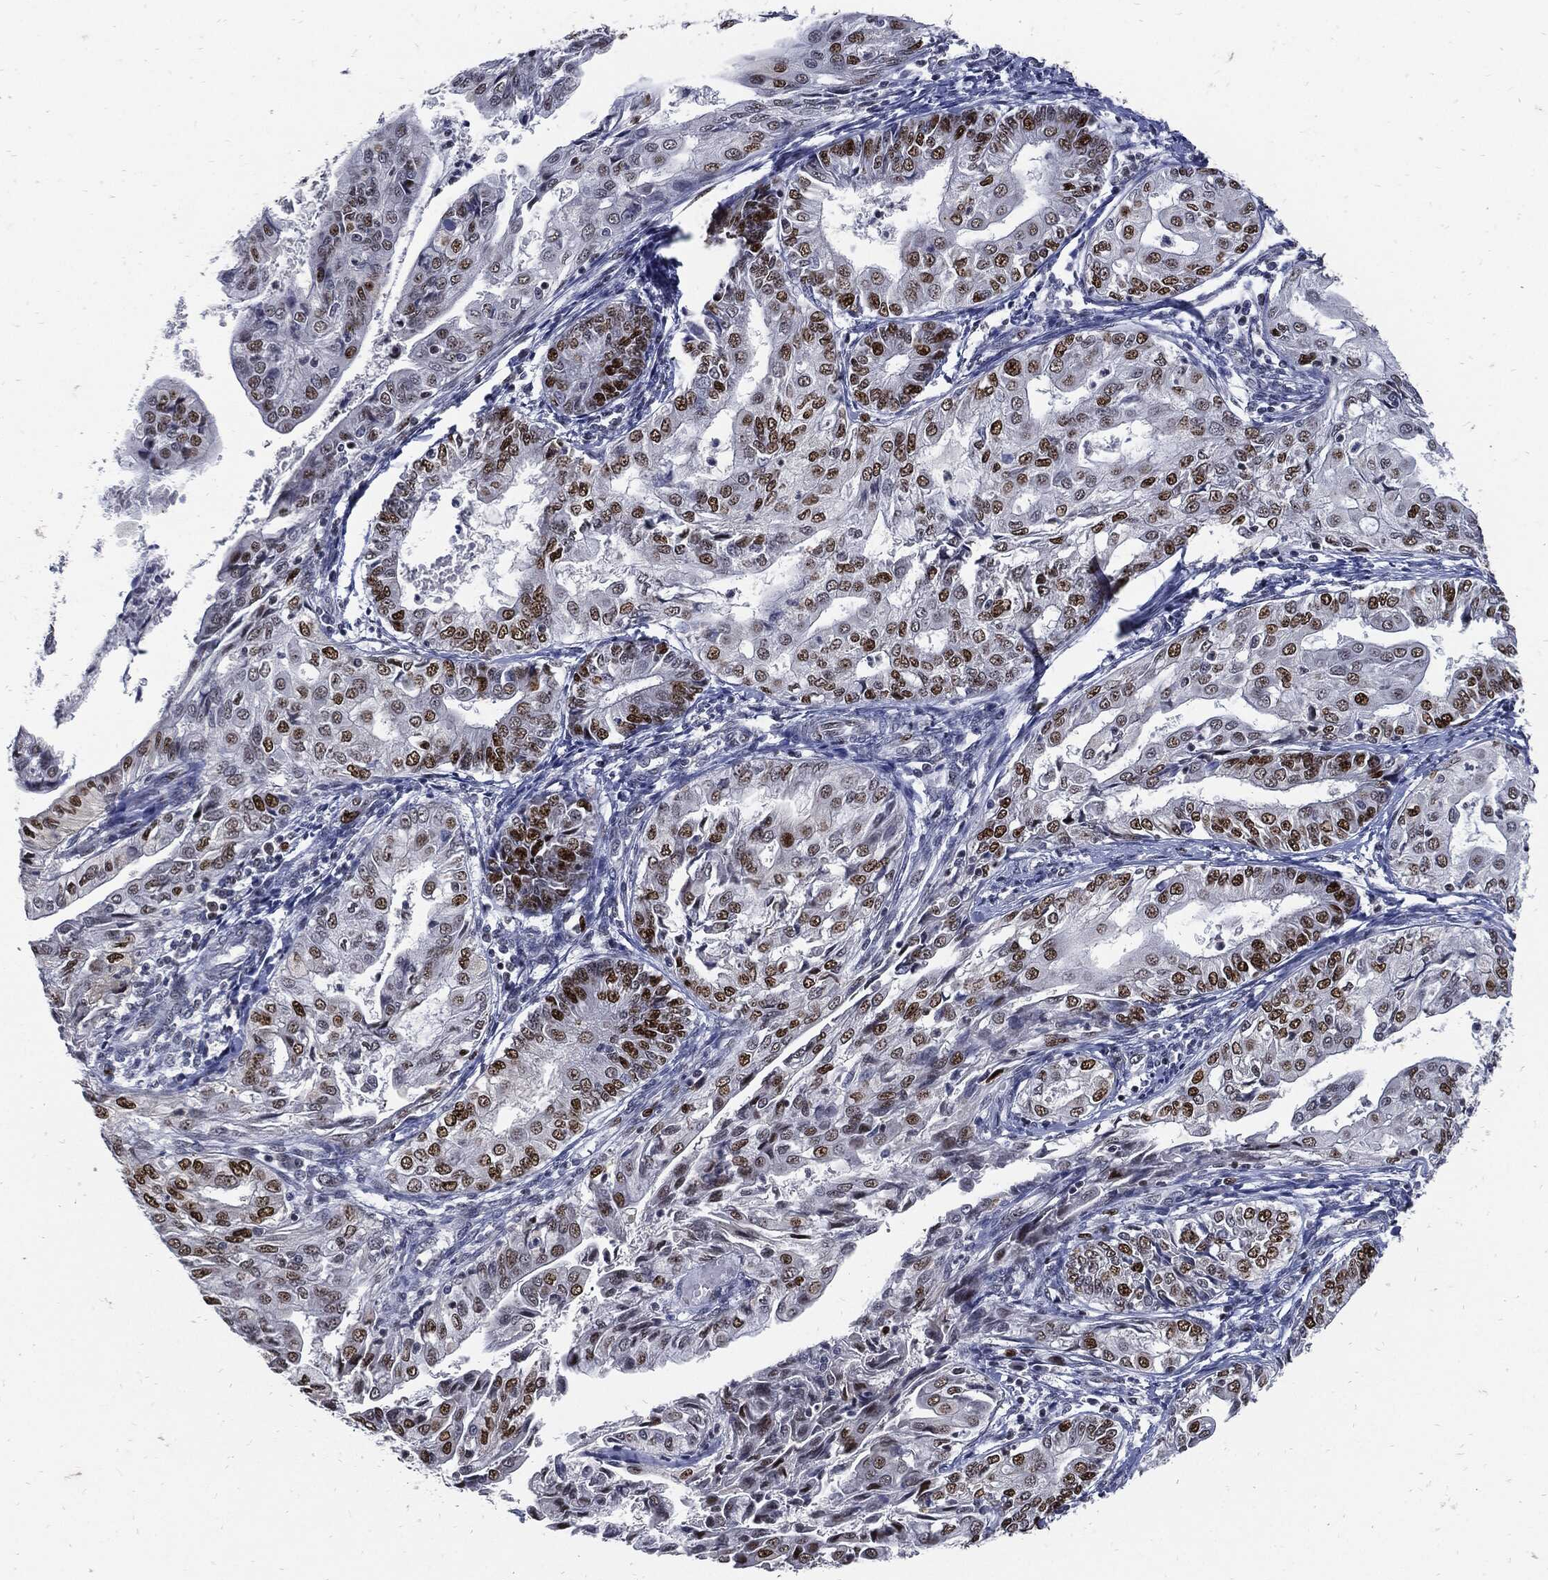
{"staining": {"intensity": "strong", "quantity": "<25%", "location": "nuclear"}, "tissue": "endometrial cancer", "cell_type": "Tumor cells", "image_type": "cancer", "snomed": [{"axis": "morphology", "description": "Adenocarcinoma, NOS"}, {"axis": "topography", "description": "Endometrium"}], "caption": "Immunohistochemistry (IHC) (DAB) staining of human adenocarcinoma (endometrial) demonstrates strong nuclear protein staining in about <25% of tumor cells.", "gene": "NBN", "patient": {"sex": "female", "age": 68}}